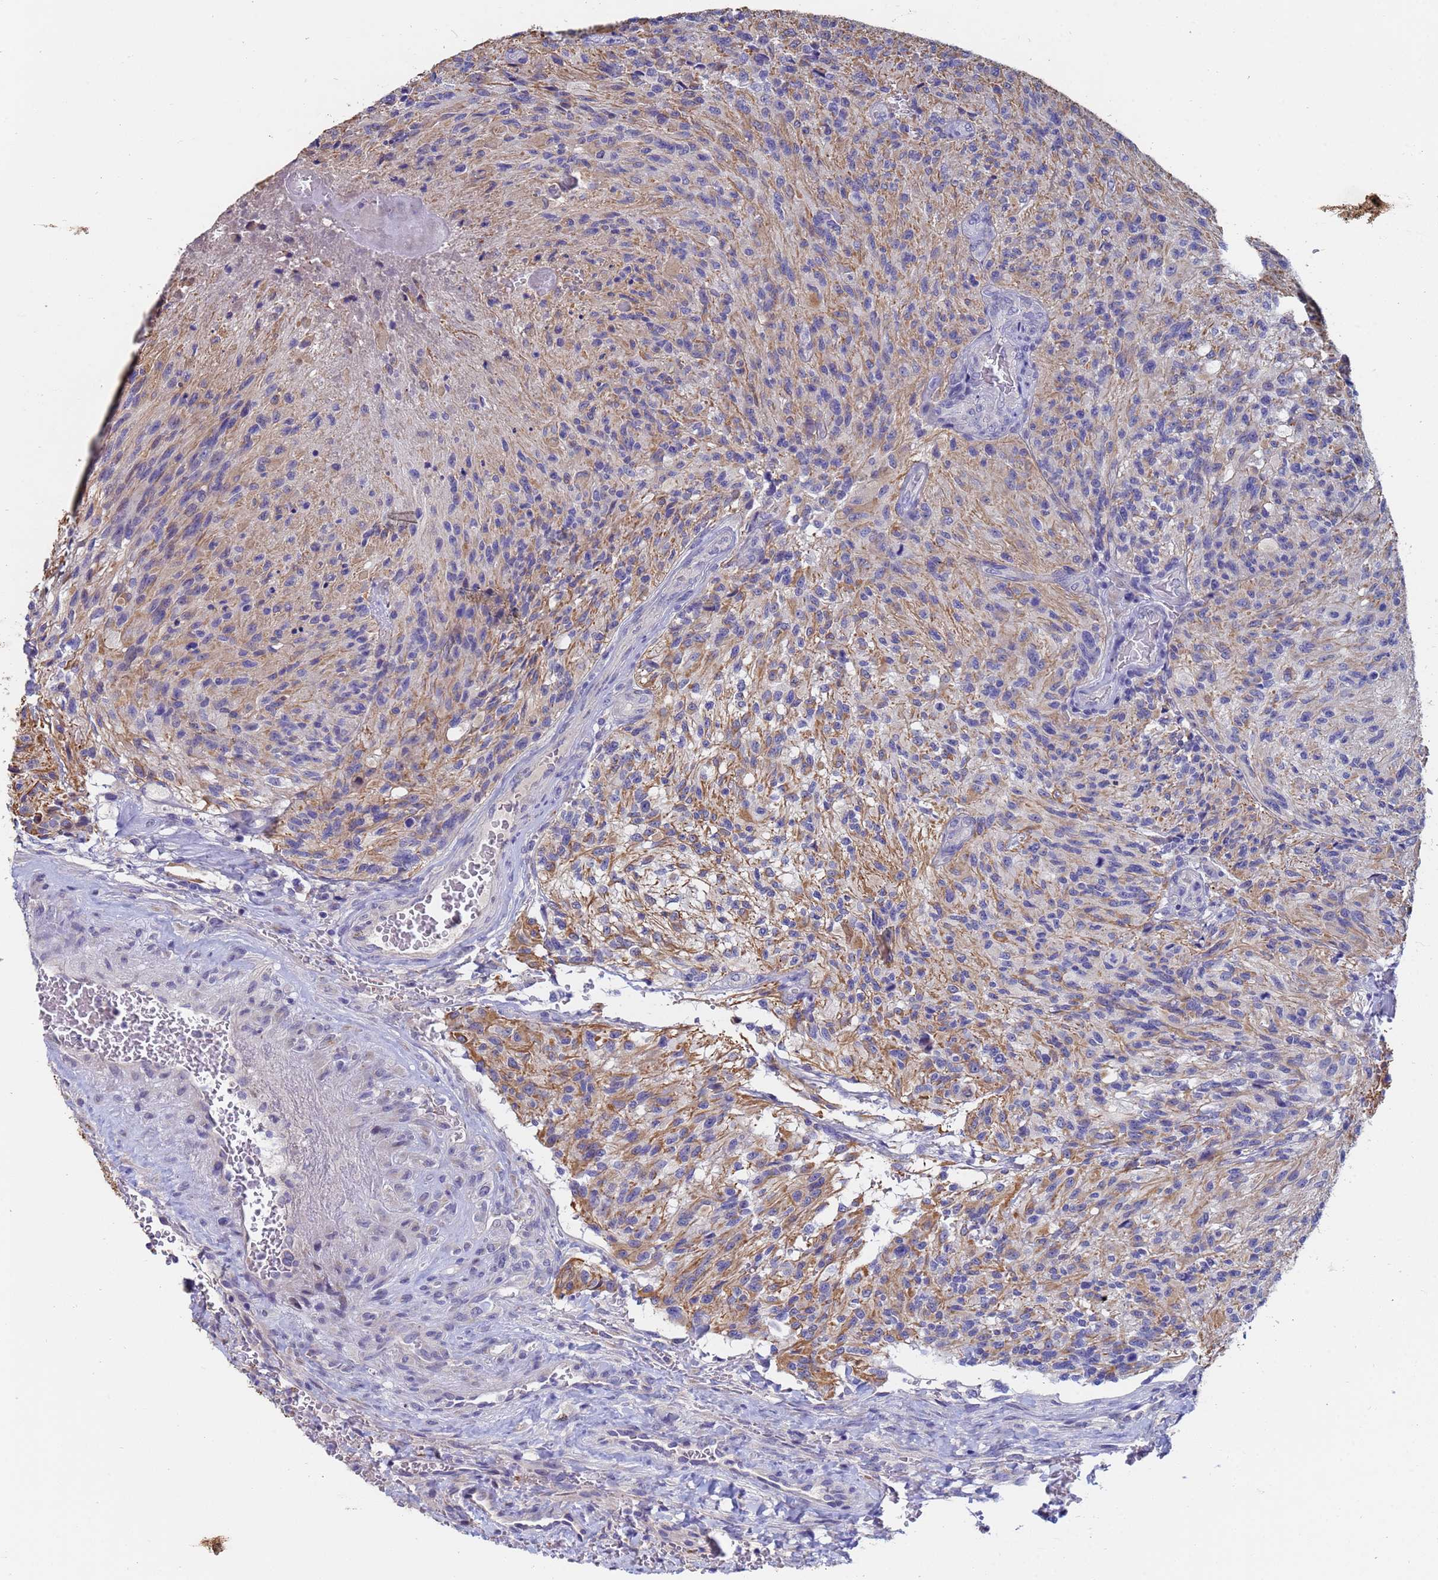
{"staining": {"intensity": "moderate", "quantity": "<25%", "location": "cytoplasmic/membranous"}, "tissue": "glioma", "cell_type": "Tumor cells", "image_type": "cancer", "snomed": [{"axis": "morphology", "description": "Normal tissue, NOS"}, {"axis": "morphology", "description": "Glioma, malignant, High grade"}, {"axis": "topography", "description": "Cerebral cortex"}], "caption": "DAB immunohistochemical staining of human glioma demonstrates moderate cytoplasmic/membranous protein staining in approximately <25% of tumor cells.", "gene": "IHO1", "patient": {"sex": "male", "age": 56}}